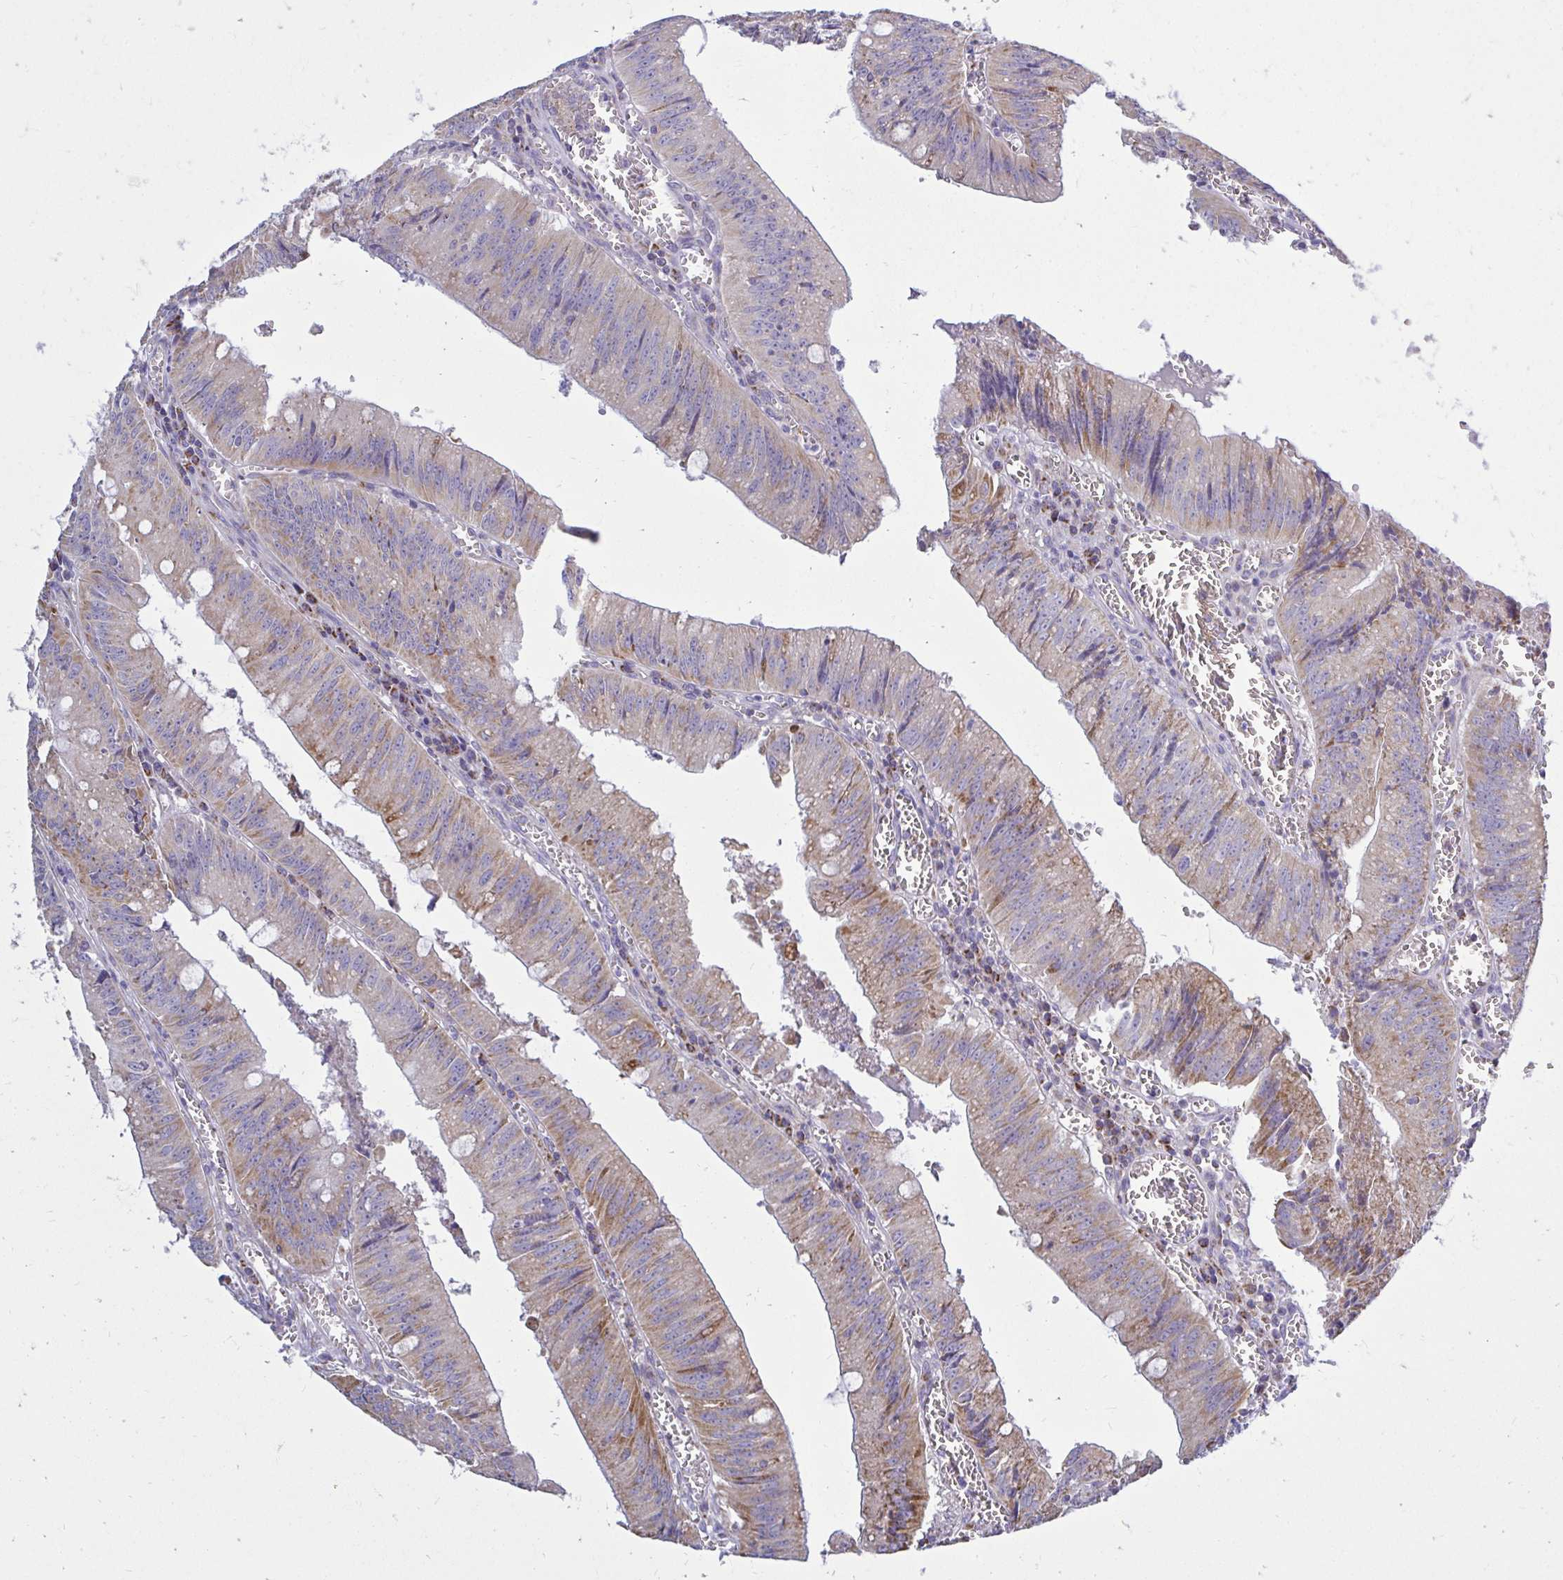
{"staining": {"intensity": "moderate", "quantity": ">75%", "location": "cytoplasmic/membranous"}, "tissue": "colorectal cancer", "cell_type": "Tumor cells", "image_type": "cancer", "snomed": [{"axis": "morphology", "description": "Adenocarcinoma, NOS"}, {"axis": "topography", "description": "Rectum"}], "caption": "A brown stain highlights moderate cytoplasmic/membranous expression of a protein in colorectal cancer (adenocarcinoma) tumor cells. (brown staining indicates protein expression, while blue staining denotes nuclei).", "gene": "OR10R2", "patient": {"sex": "female", "age": 81}}